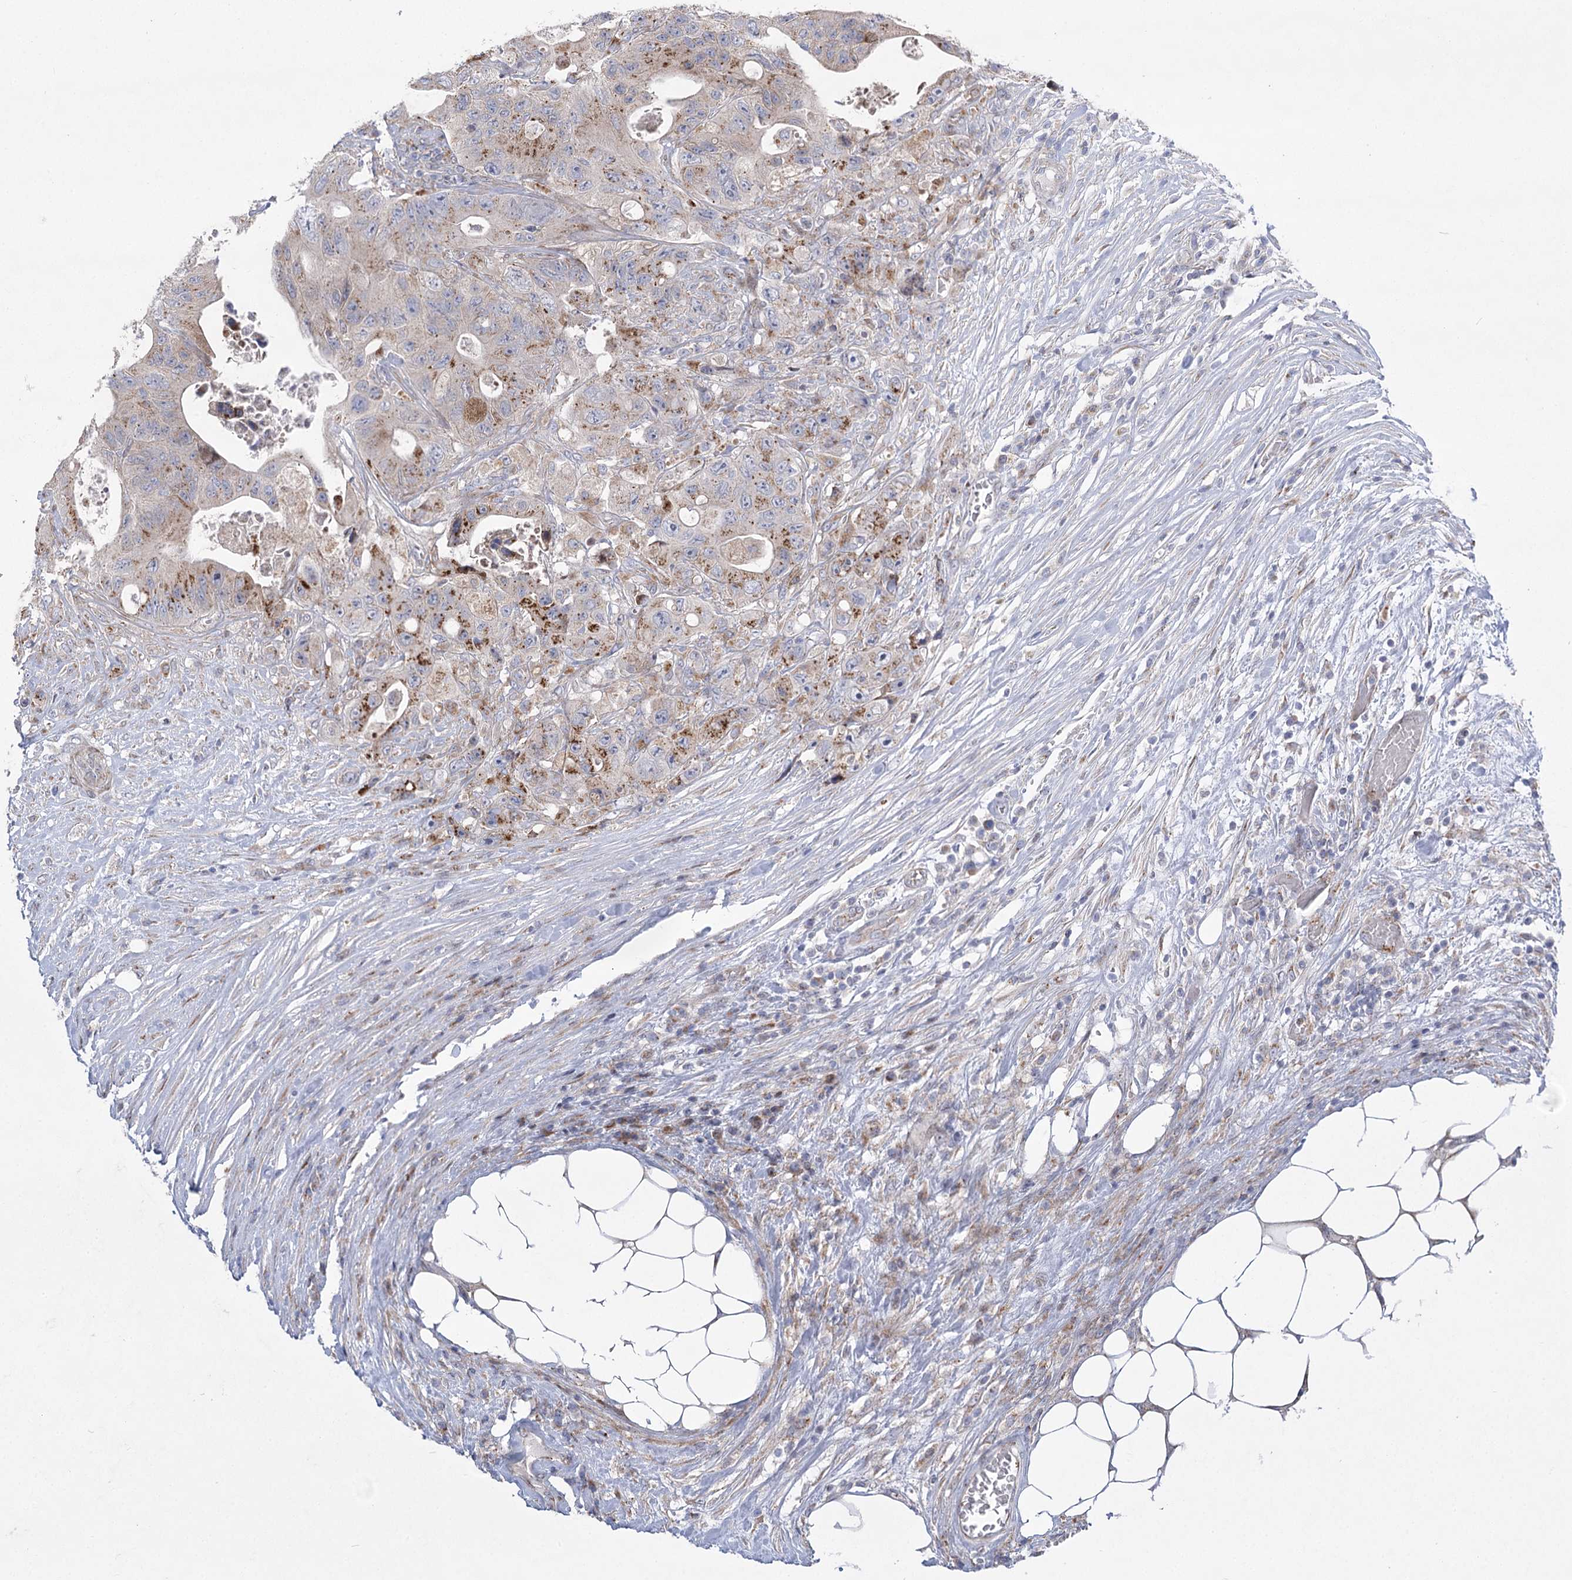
{"staining": {"intensity": "moderate", "quantity": "<25%", "location": "cytoplasmic/membranous"}, "tissue": "colorectal cancer", "cell_type": "Tumor cells", "image_type": "cancer", "snomed": [{"axis": "morphology", "description": "Adenocarcinoma, NOS"}, {"axis": "topography", "description": "Colon"}], "caption": "Colorectal cancer (adenocarcinoma) was stained to show a protein in brown. There is low levels of moderate cytoplasmic/membranous expression in approximately <25% of tumor cells.", "gene": "NME7", "patient": {"sex": "female", "age": 46}}